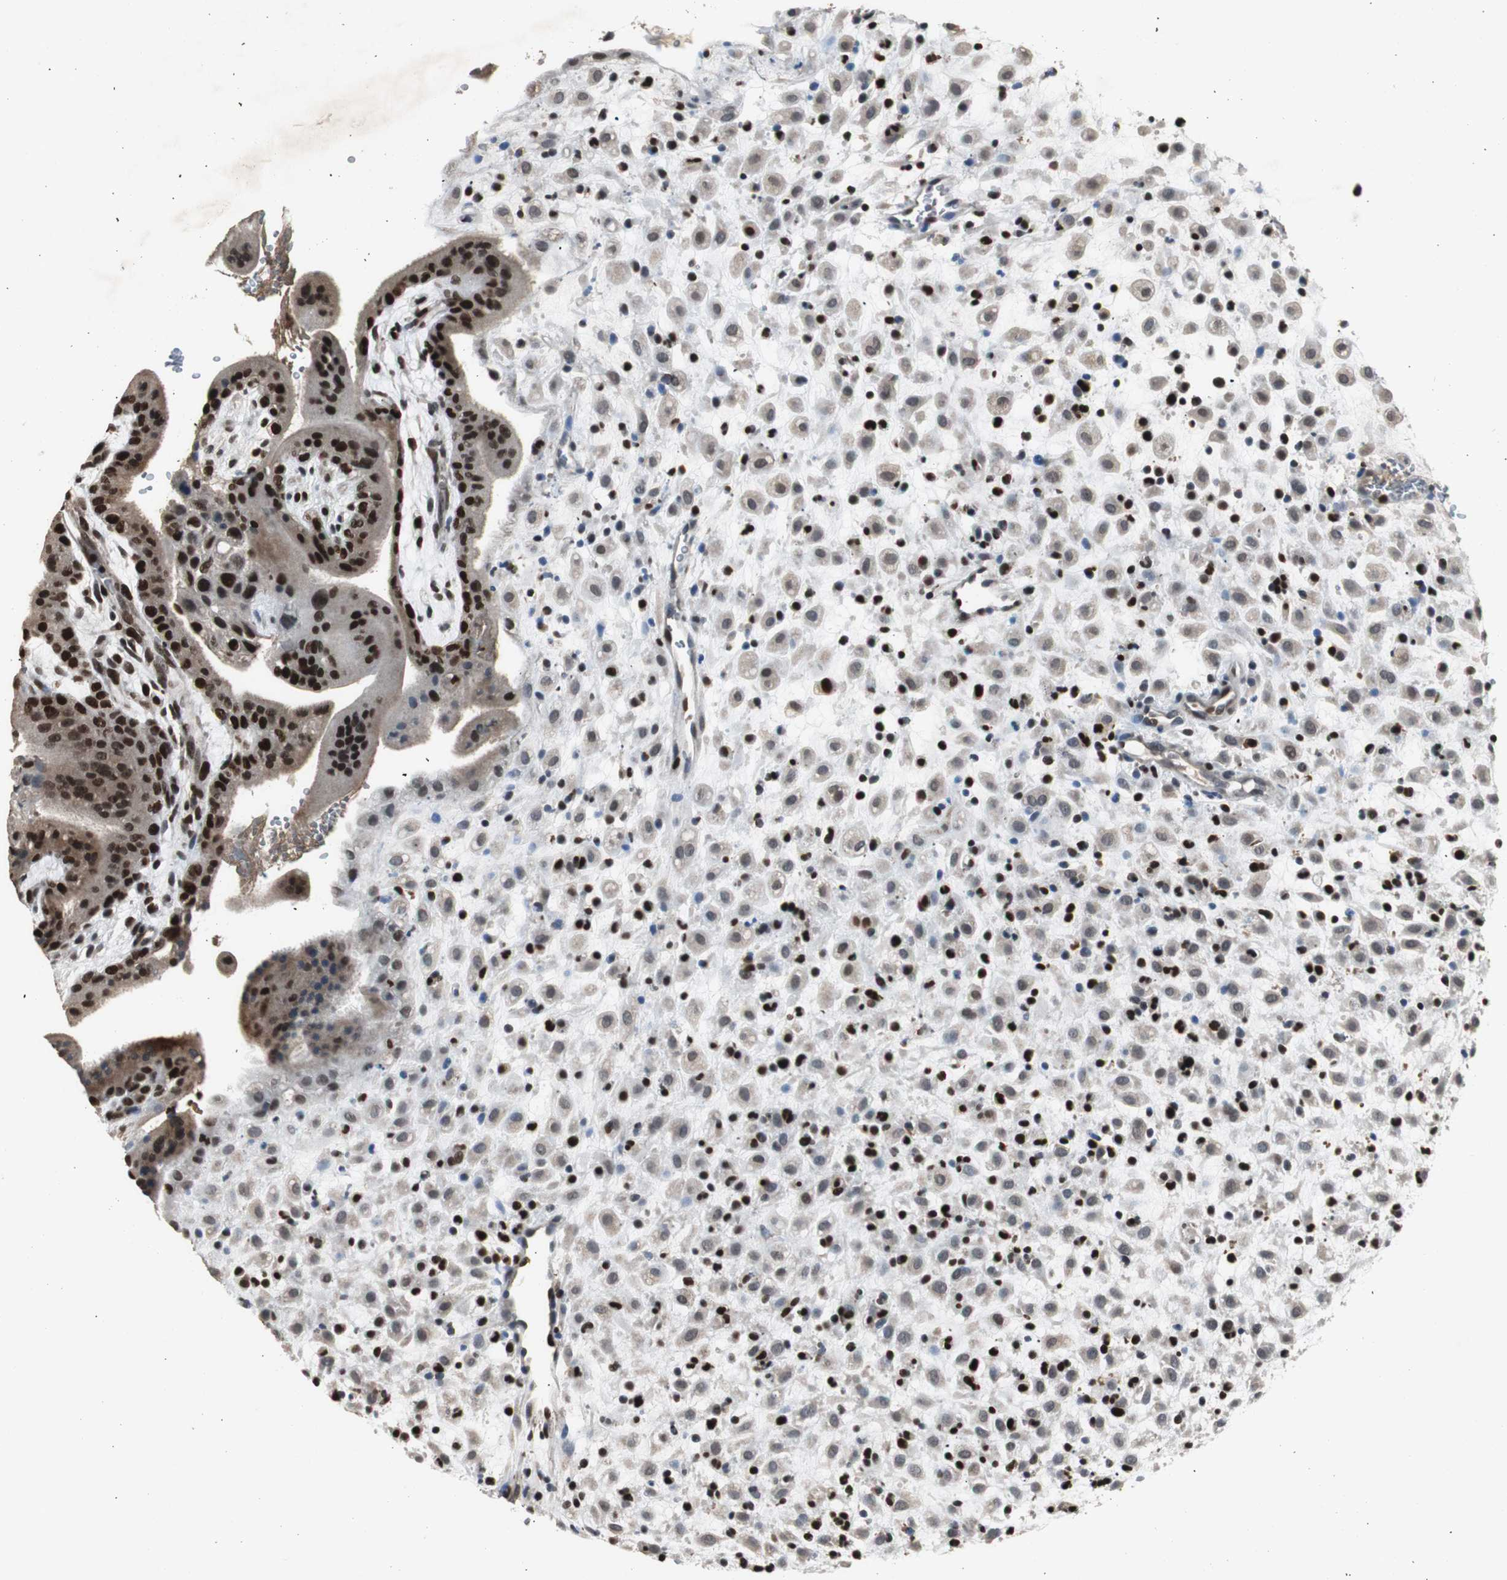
{"staining": {"intensity": "strong", "quantity": ">75%", "location": "nuclear"}, "tissue": "placenta", "cell_type": "Decidual cells", "image_type": "normal", "snomed": [{"axis": "morphology", "description": "Normal tissue, NOS"}, {"axis": "topography", "description": "Placenta"}], "caption": "The histopathology image demonstrates immunohistochemical staining of unremarkable placenta. There is strong nuclear staining is seen in about >75% of decidual cells. The staining is performed using DAB (3,3'-diaminobenzidine) brown chromogen to label protein expression. The nuclei are counter-stained blue using hematoxylin.", "gene": "FEN1", "patient": {"sex": "female", "age": 35}}